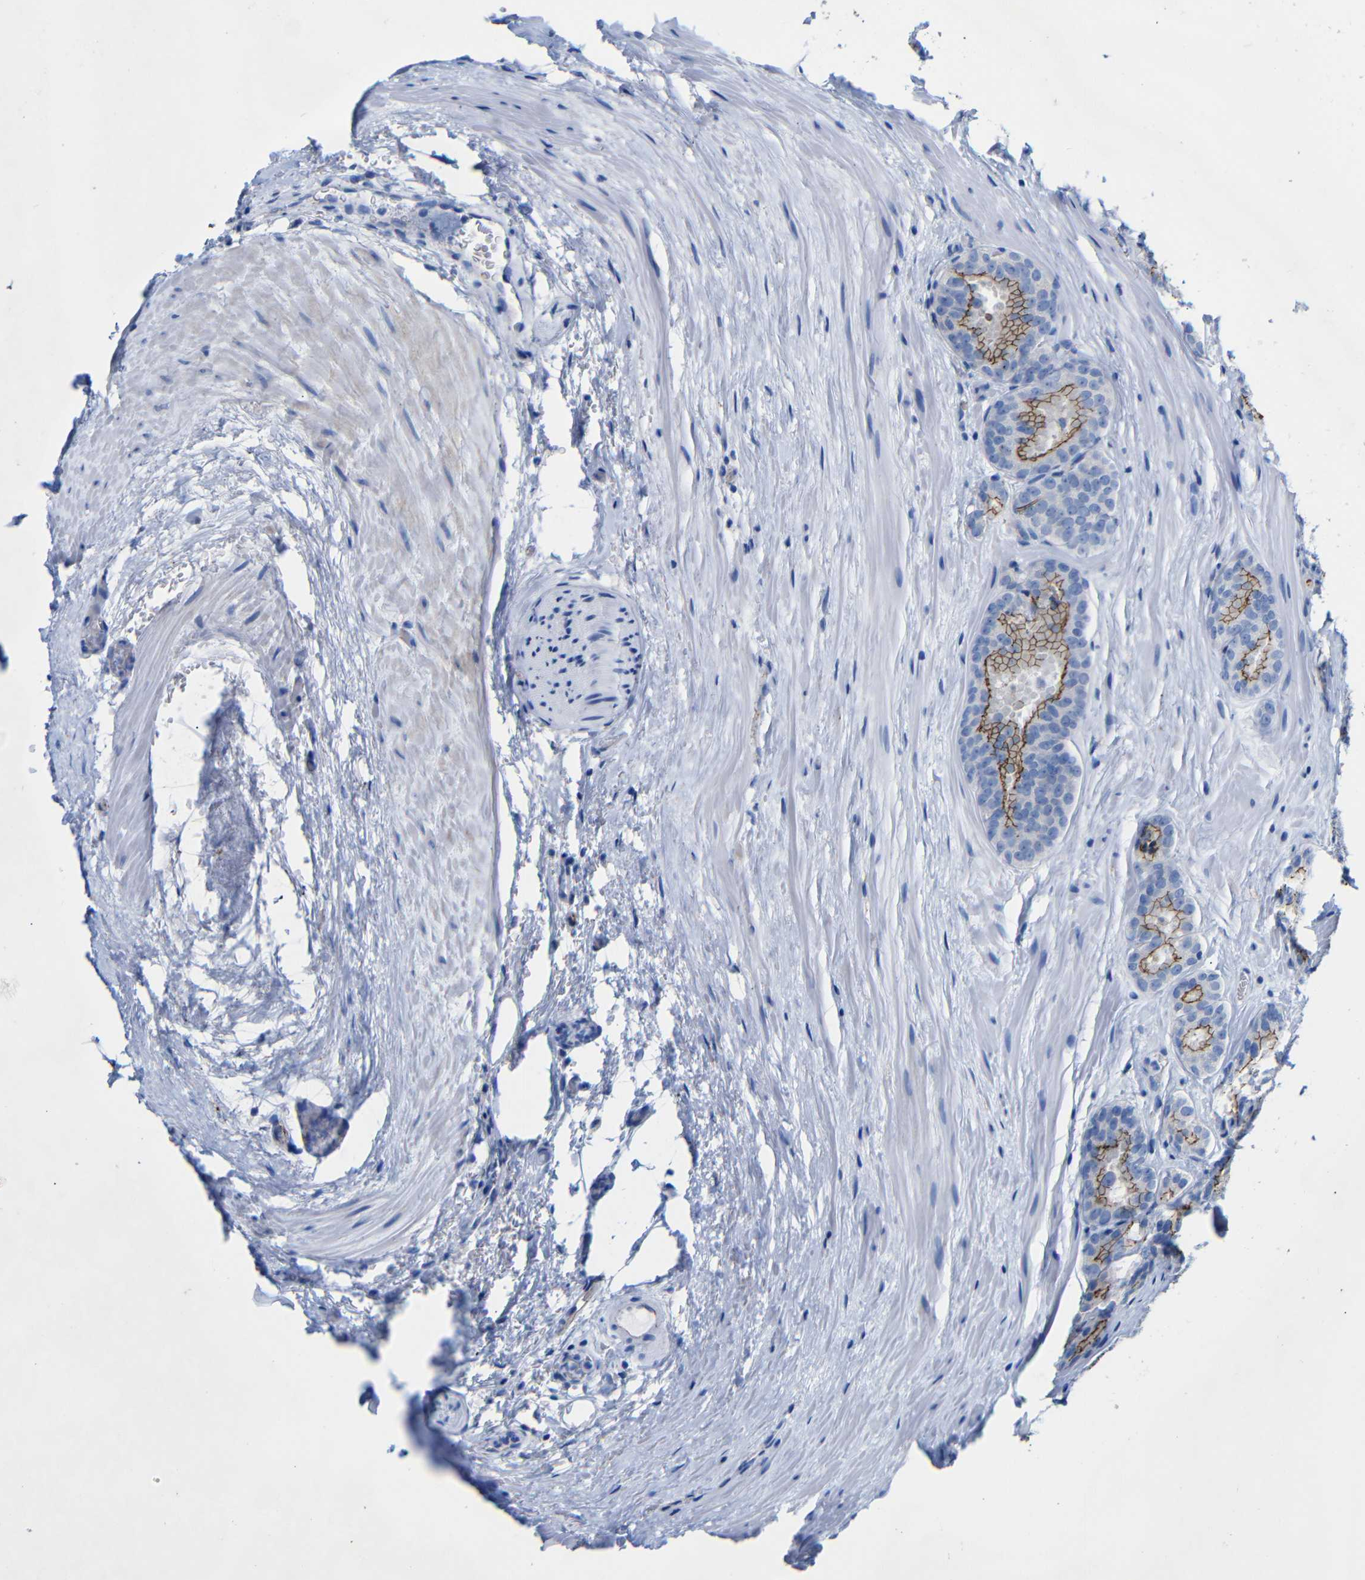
{"staining": {"intensity": "moderate", "quantity": ">75%", "location": "cytoplasmic/membranous"}, "tissue": "prostate cancer", "cell_type": "Tumor cells", "image_type": "cancer", "snomed": [{"axis": "morphology", "description": "Adenocarcinoma, High grade"}, {"axis": "topography", "description": "Prostate"}], "caption": "This is a photomicrograph of immunohistochemistry staining of prostate adenocarcinoma (high-grade), which shows moderate expression in the cytoplasmic/membranous of tumor cells.", "gene": "CGNL1", "patient": {"sex": "male", "age": 64}}